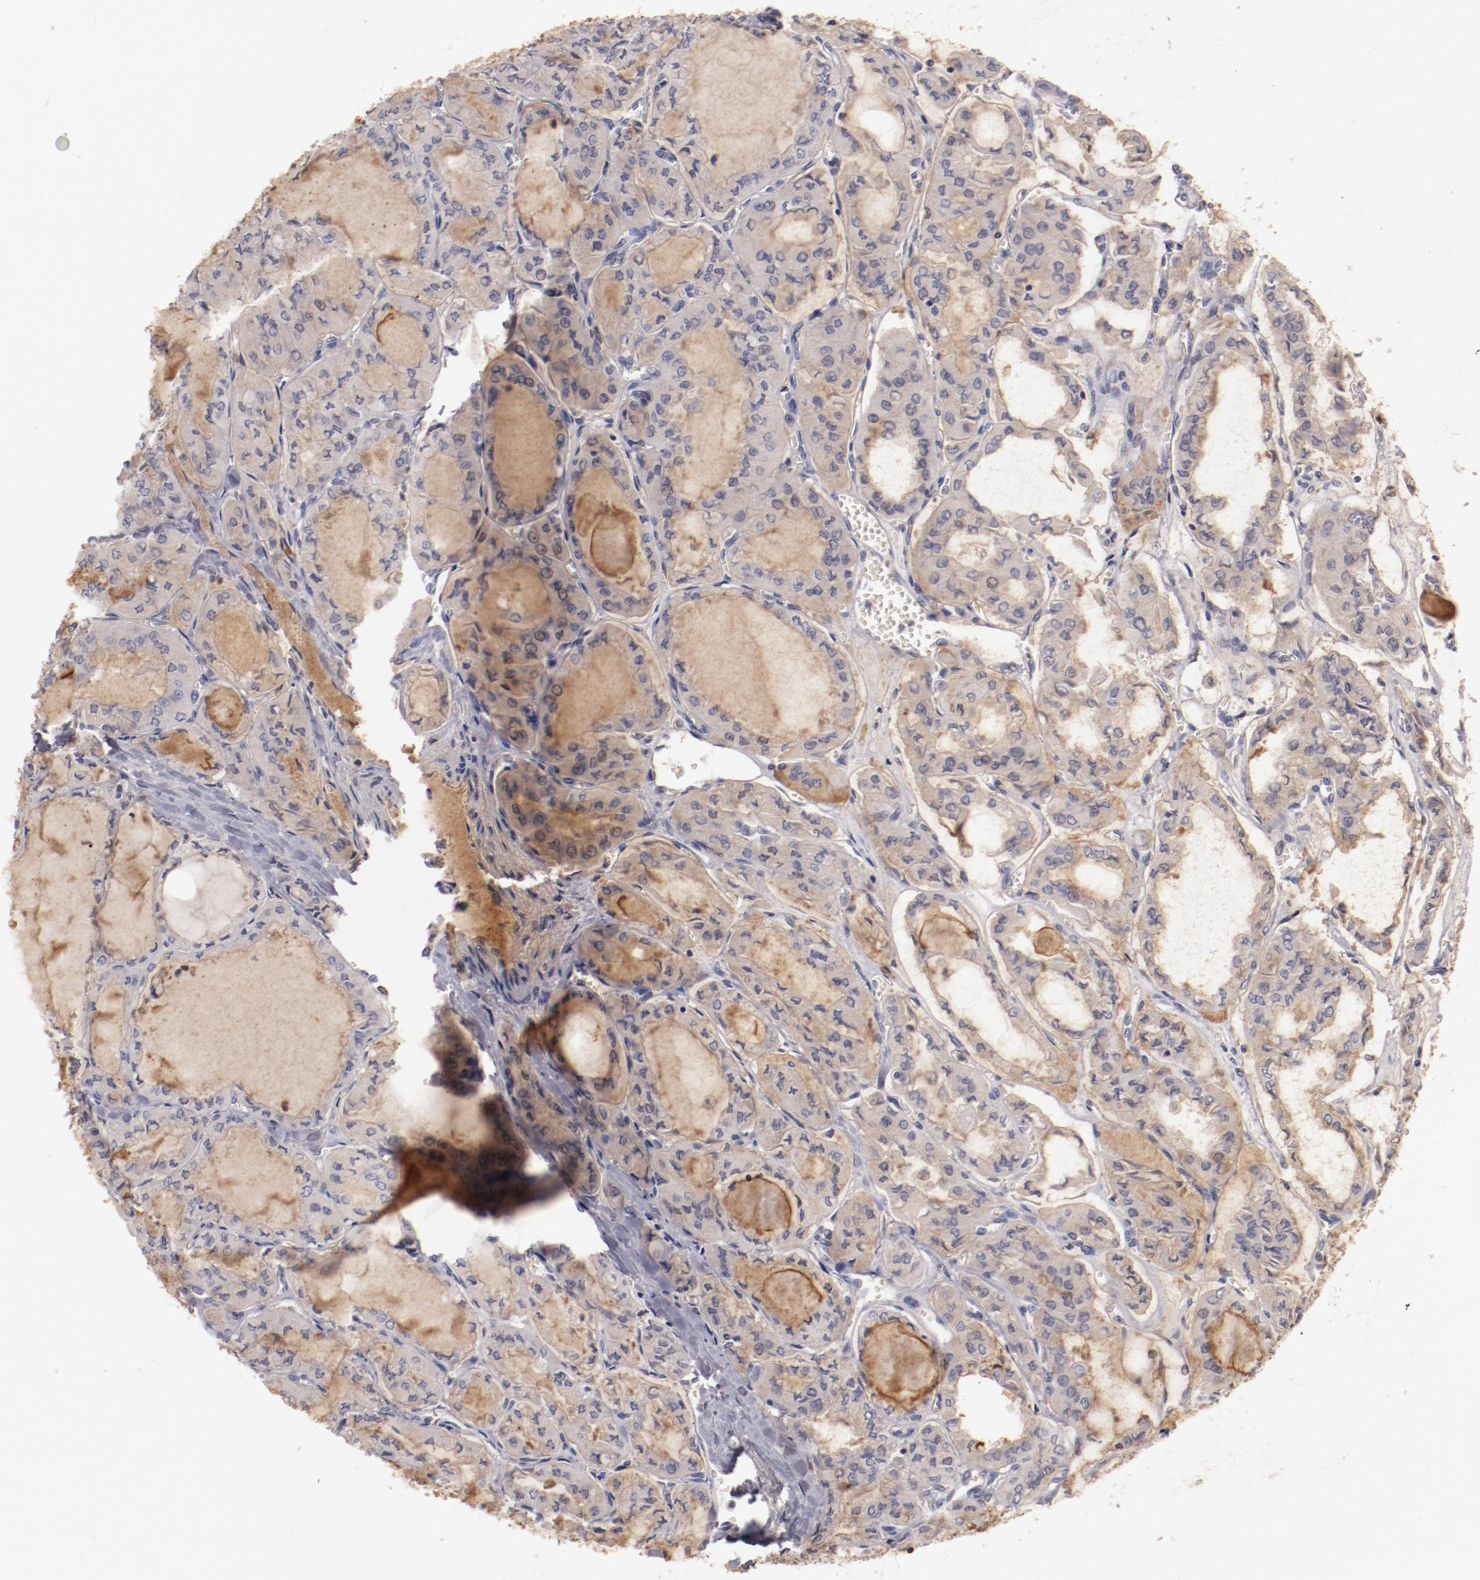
{"staining": {"intensity": "negative", "quantity": "none", "location": "none"}, "tissue": "thyroid cancer", "cell_type": "Tumor cells", "image_type": "cancer", "snomed": [{"axis": "morphology", "description": "Papillary adenocarcinoma, NOS"}, {"axis": "topography", "description": "Thyroid gland"}], "caption": "The histopathology image displays no significant positivity in tumor cells of papillary adenocarcinoma (thyroid). Brightfield microscopy of immunohistochemistry stained with DAB (3,3'-diaminobenzidine) (brown) and hematoxylin (blue), captured at high magnification.", "gene": "MBL2", "patient": {"sex": "male", "age": 20}}